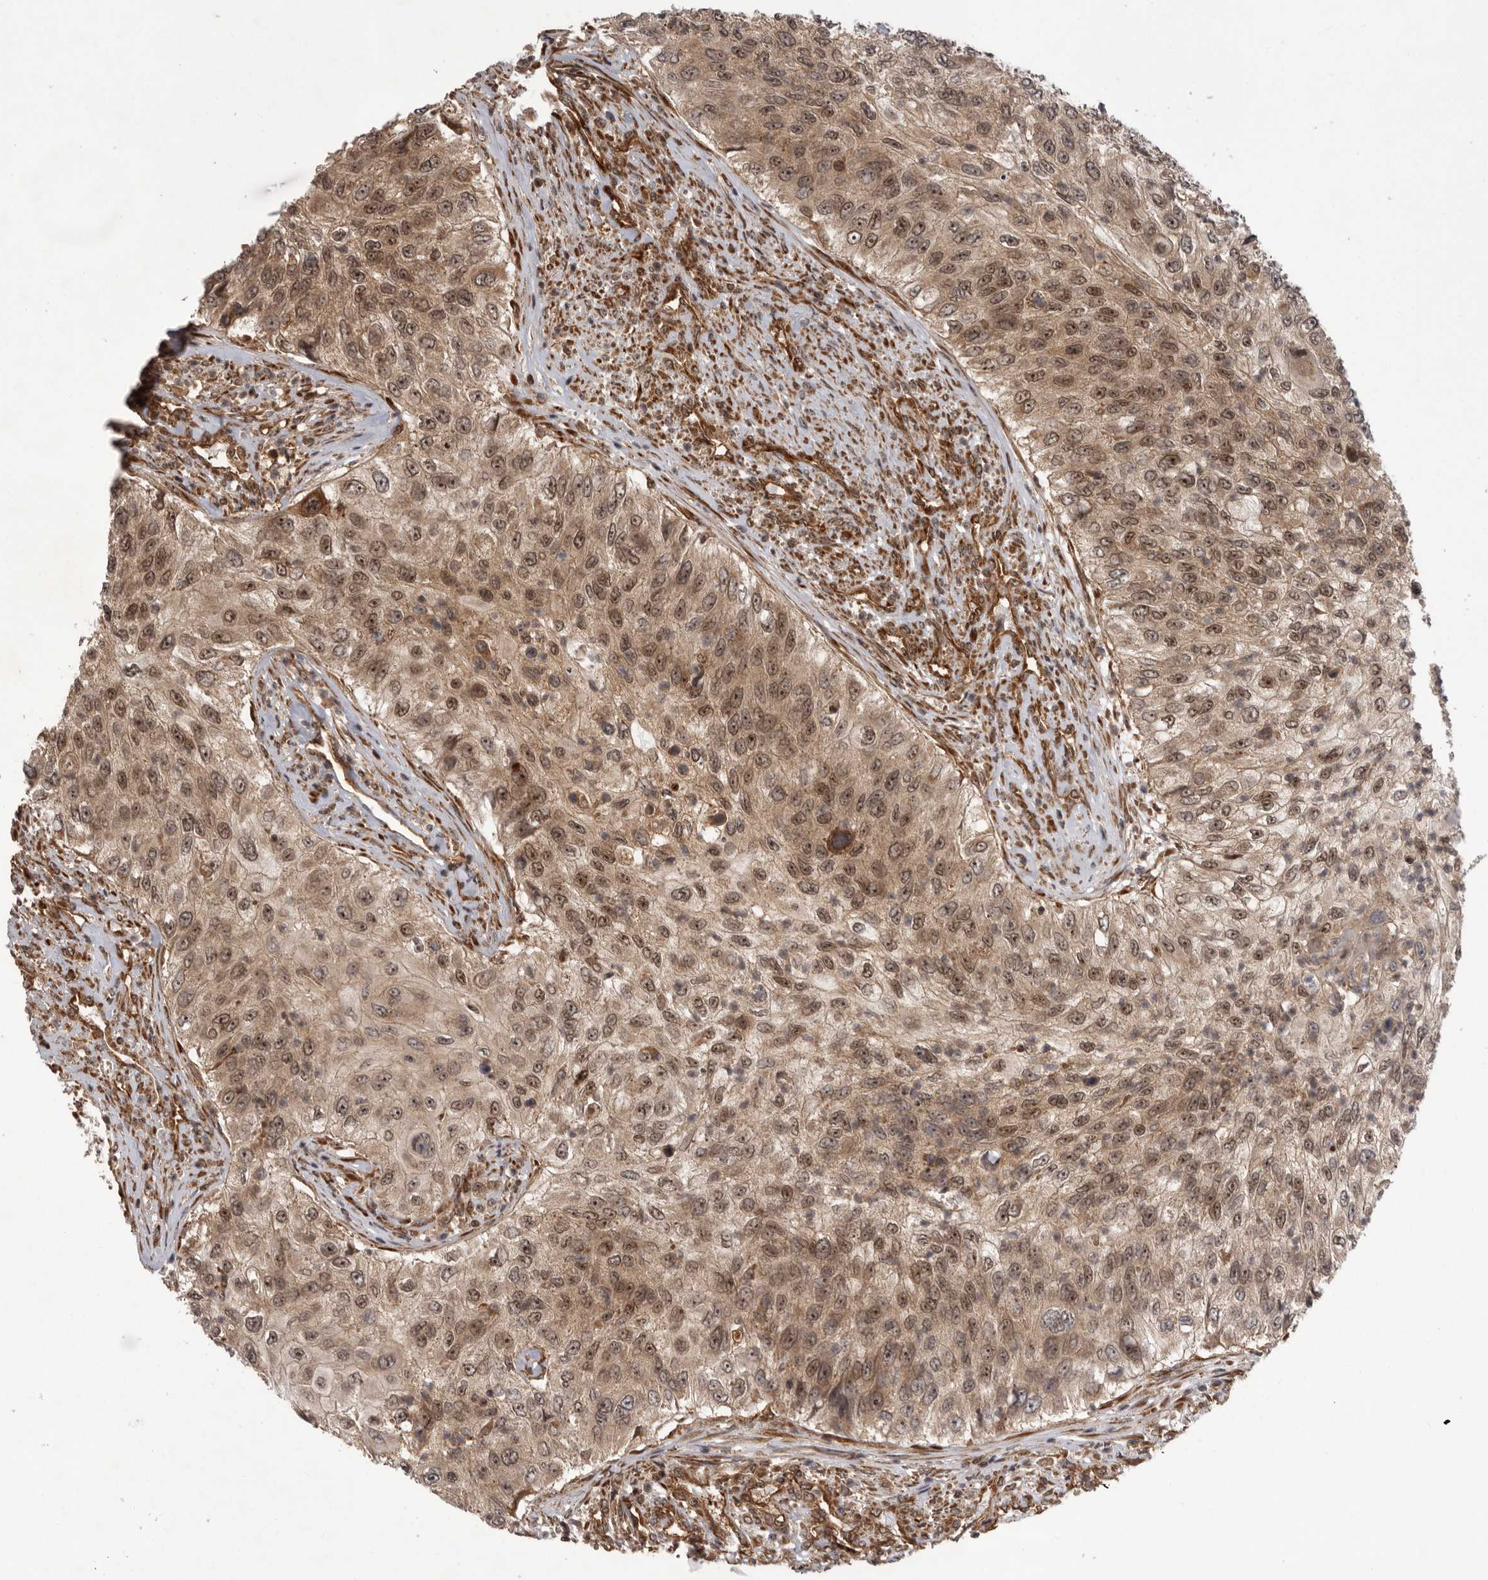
{"staining": {"intensity": "moderate", "quantity": ">75%", "location": "cytoplasmic/membranous,nuclear"}, "tissue": "urothelial cancer", "cell_type": "Tumor cells", "image_type": "cancer", "snomed": [{"axis": "morphology", "description": "Urothelial carcinoma, High grade"}, {"axis": "topography", "description": "Urinary bladder"}], "caption": "Approximately >75% of tumor cells in human urothelial cancer exhibit moderate cytoplasmic/membranous and nuclear protein staining as visualized by brown immunohistochemical staining.", "gene": "DHDDS", "patient": {"sex": "female", "age": 60}}